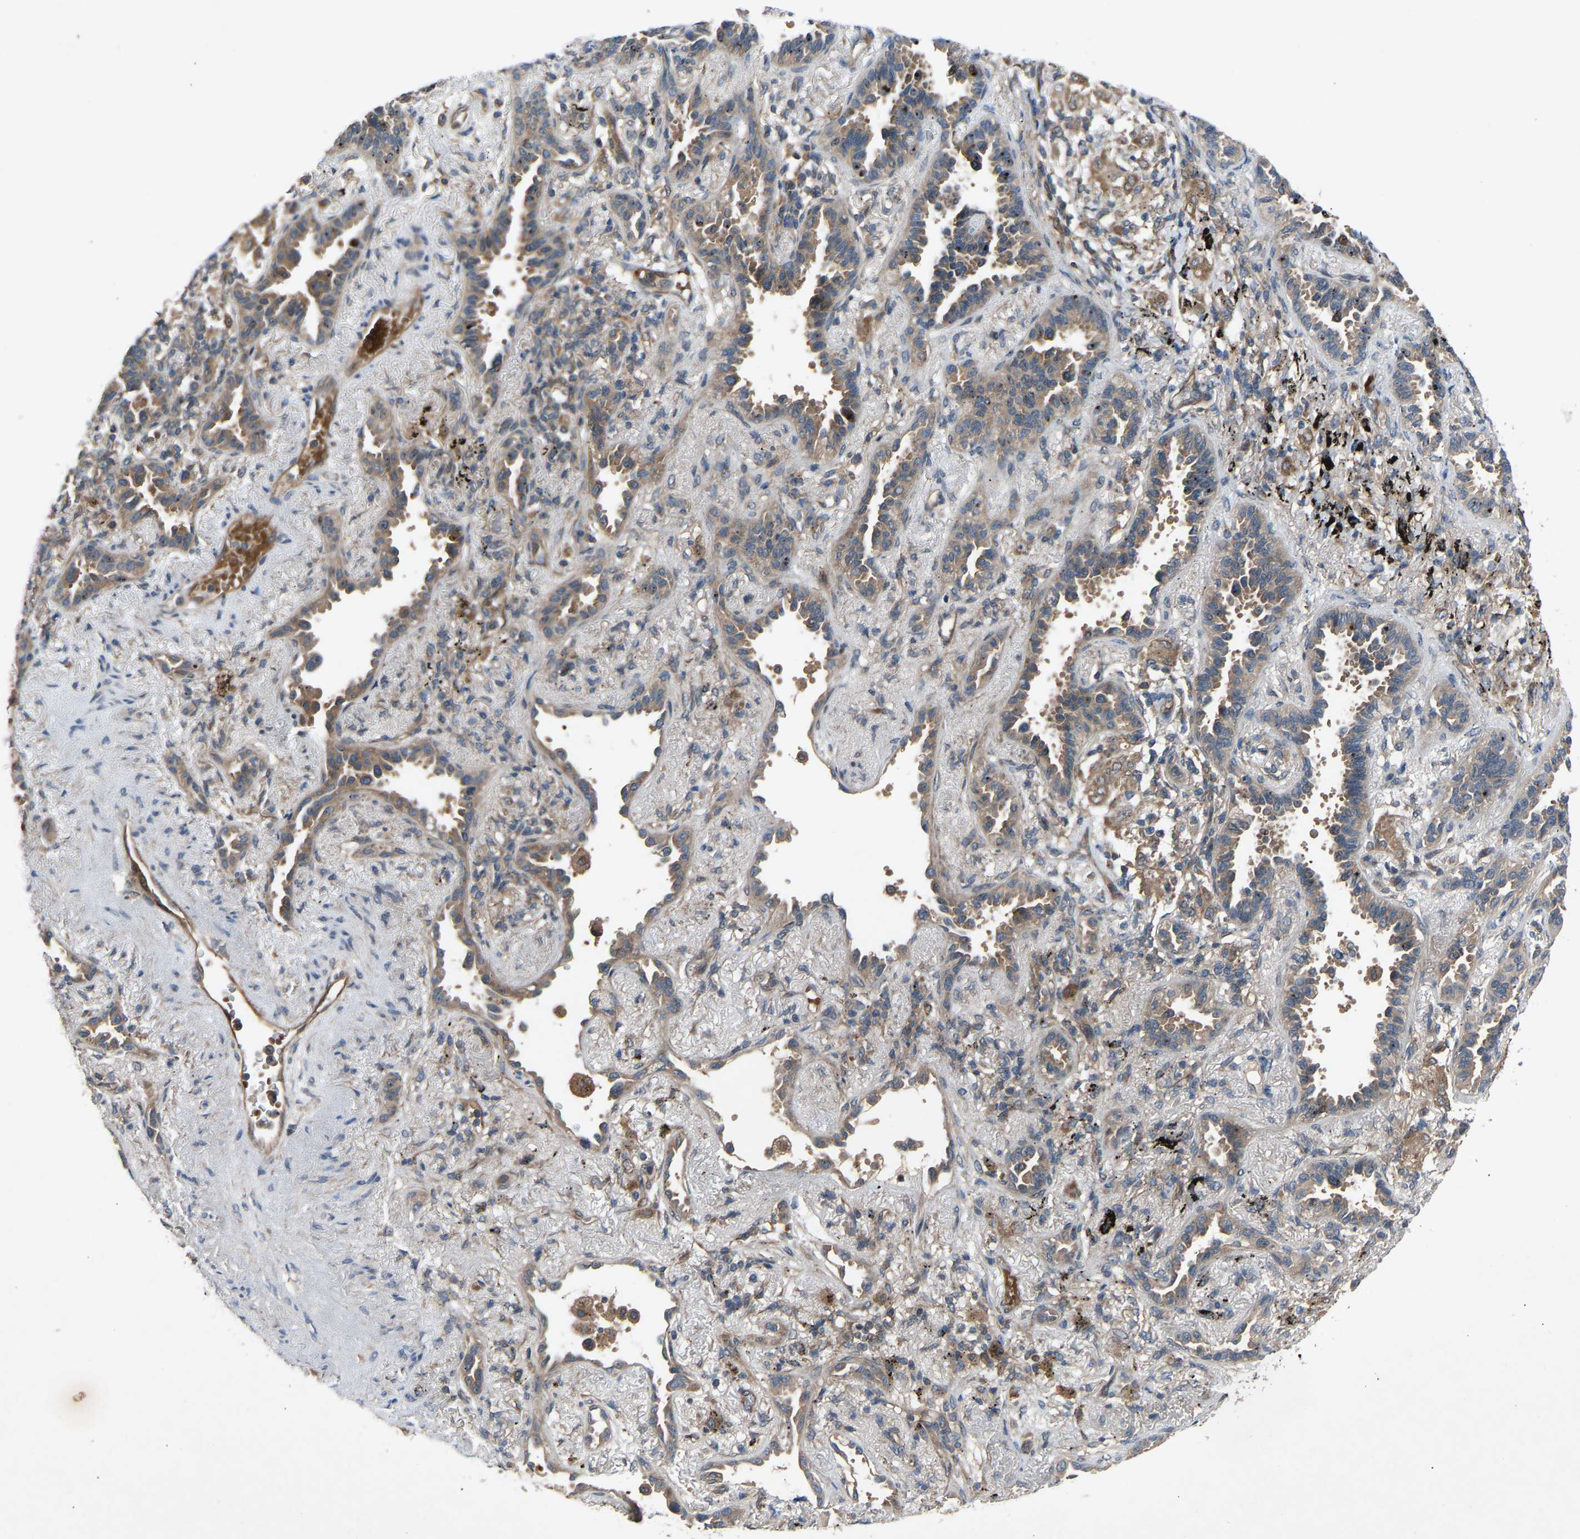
{"staining": {"intensity": "weak", "quantity": ">75%", "location": "cytoplasmic/membranous"}, "tissue": "lung cancer", "cell_type": "Tumor cells", "image_type": "cancer", "snomed": [{"axis": "morphology", "description": "Adenocarcinoma, NOS"}, {"axis": "topography", "description": "Lung"}], "caption": "Protein staining reveals weak cytoplasmic/membranous staining in about >75% of tumor cells in lung cancer.", "gene": "GAS2L1", "patient": {"sex": "male", "age": 59}}